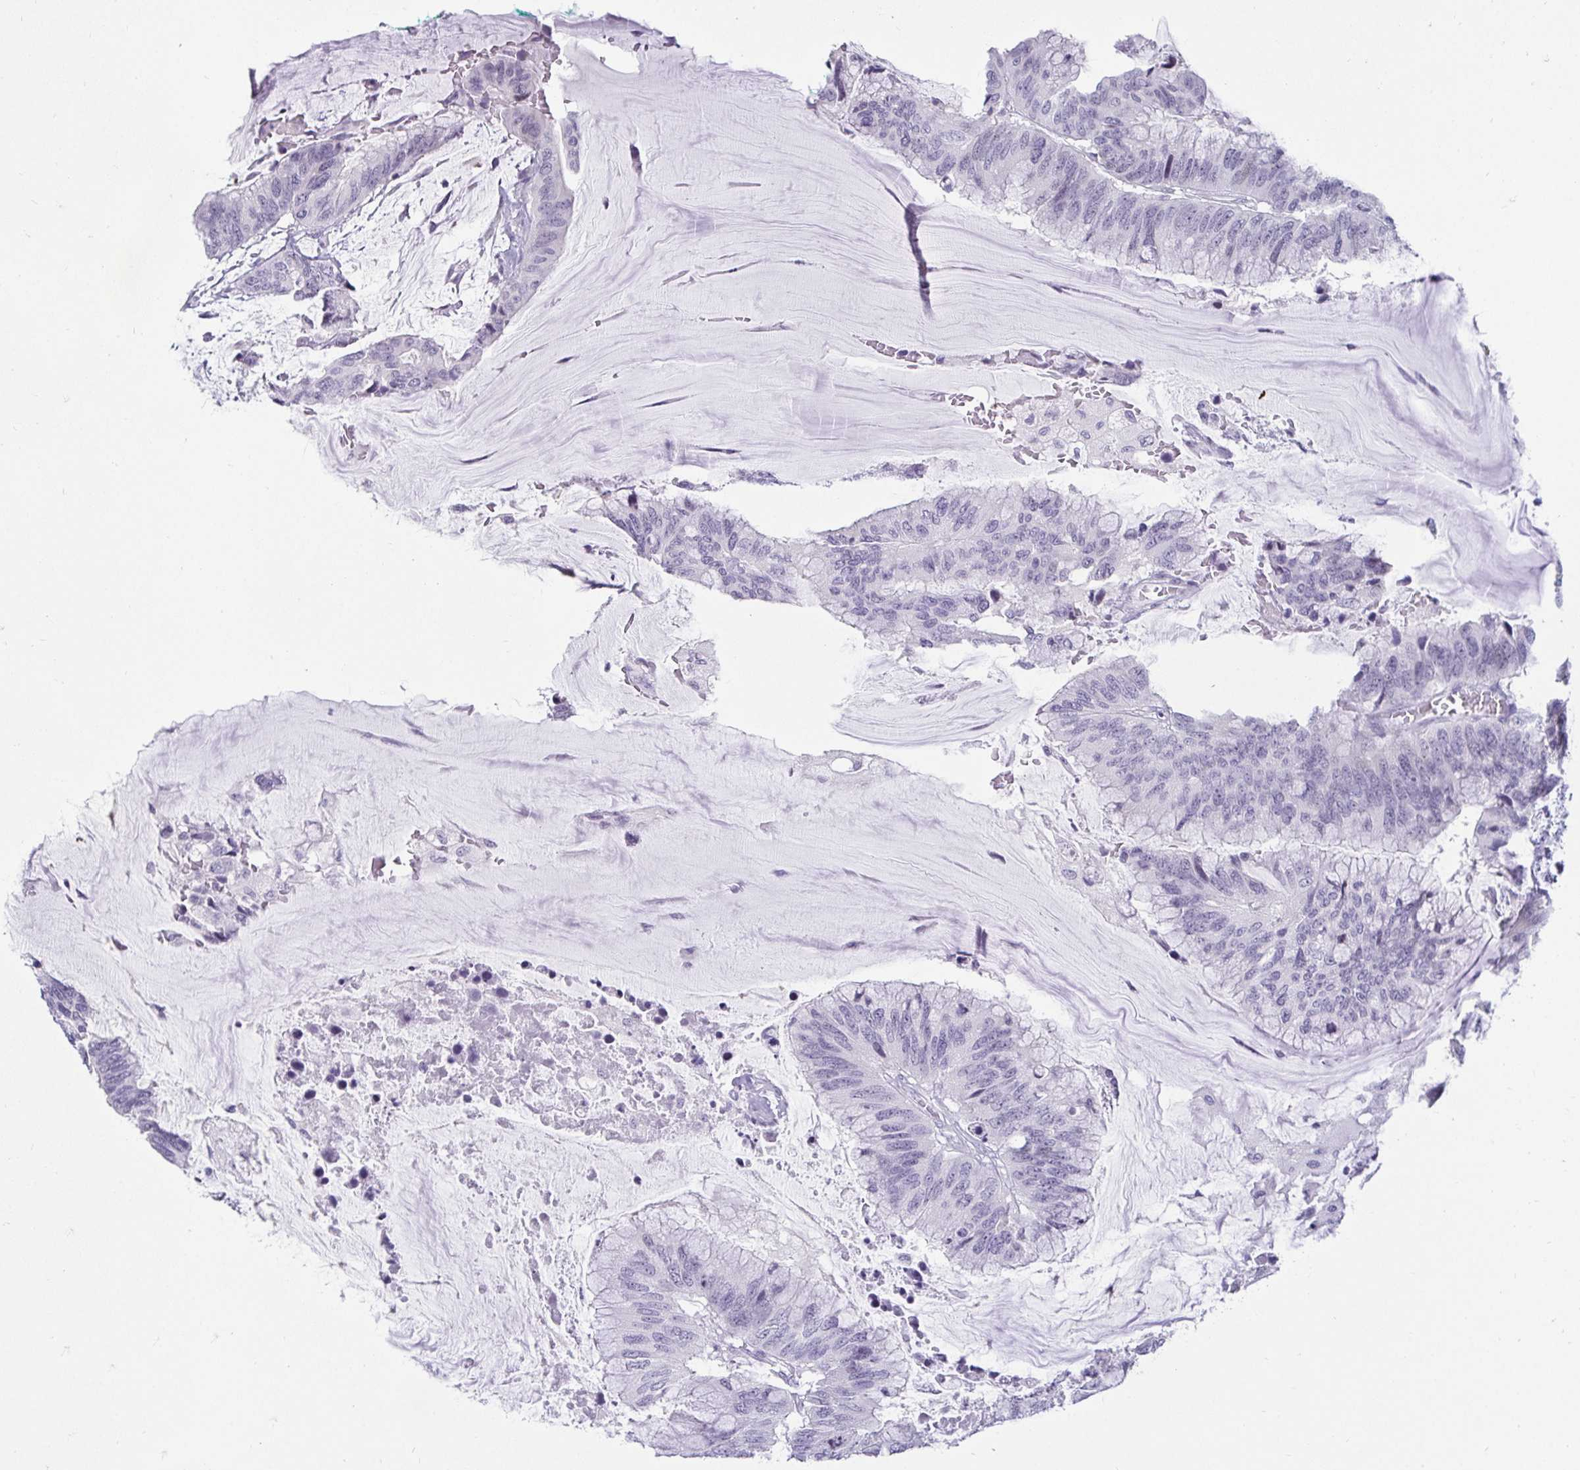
{"staining": {"intensity": "negative", "quantity": "none", "location": "none"}, "tissue": "colorectal cancer", "cell_type": "Tumor cells", "image_type": "cancer", "snomed": [{"axis": "morphology", "description": "Adenocarcinoma, NOS"}, {"axis": "topography", "description": "Rectum"}], "caption": "Immunohistochemical staining of human colorectal cancer (adenocarcinoma) exhibits no significant expression in tumor cells.", "gene": "CR2", "patient": {"sex": "female", "age": 59}}